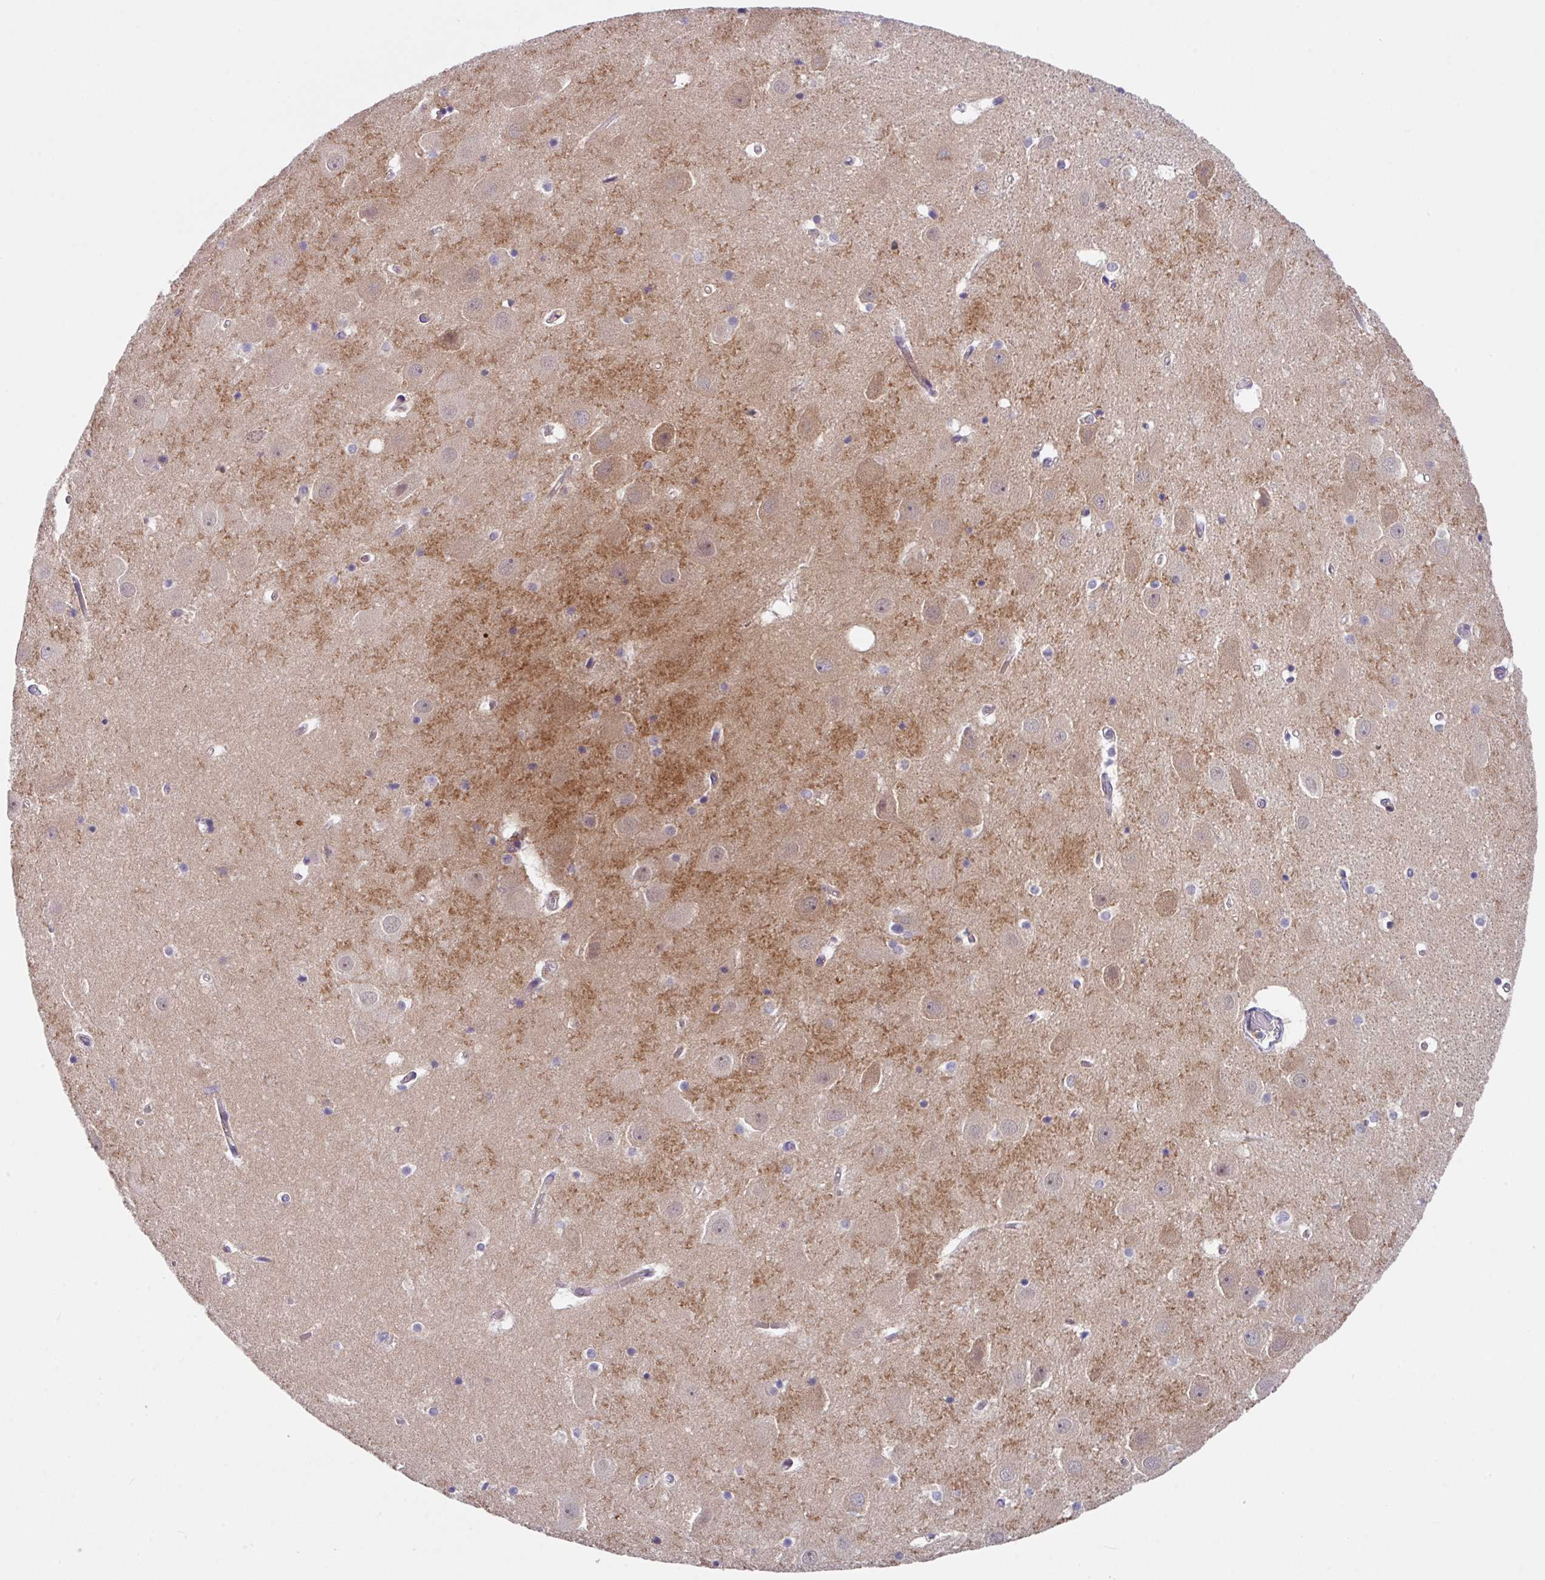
{"staining": {"intensity": "negative", "quantity": "none", "location": "none"}, "tissue": "hippocampus", "cell_type": "Glial cells", "image_type": "normal", "snomed": [{"axis": "morphology", "description": "Normal tissue, NOS"}, {"axis": "topography", "description": "Hippocampus"}], "caption": "An immunohistochemistry (IHC) micrograph of benign hippocampus is shown. There is no staining in glial cells of hippocampus.", "gene": "EIF4B", "patient": {"sex": "female", "age": 52}}